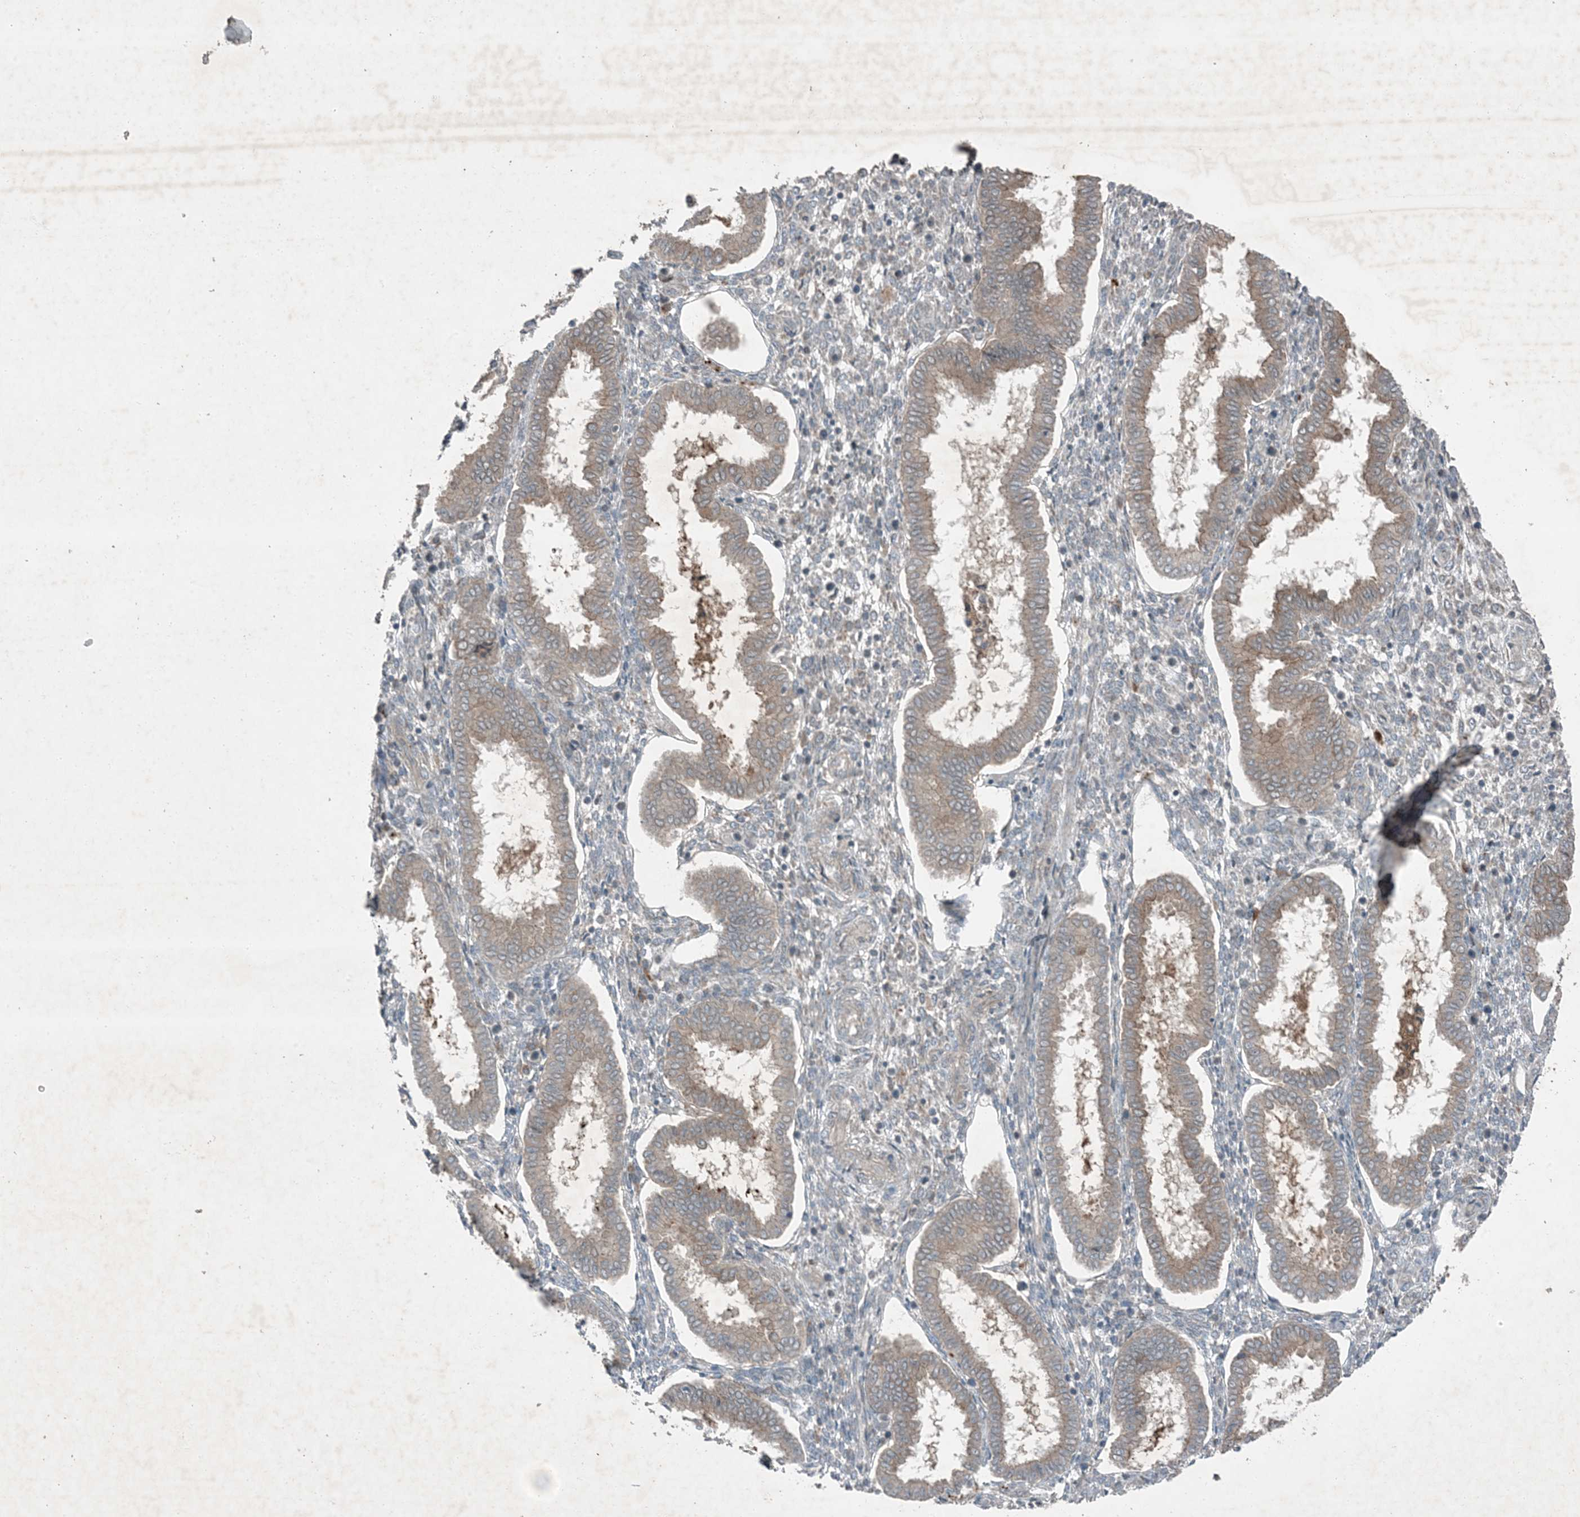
{"staining": {"intensity": "negative", "quantity": "none", "location": "none"}, "tissue": "endometrium", "cell_type": "Cells in endometrial stroma", "image_type": "normal", "snomed": [{"axis": "morphology", "description": "Normal tissue, NOS"}, {"axis": "topography", "description": "Endometrium"}], "caption": "Immunohistochemistry of normal human endometrium demonstrates no staining in cells in endometrial stroma.", "gene": "MDN1", "patient": {"sex": "female", "age": 24}}